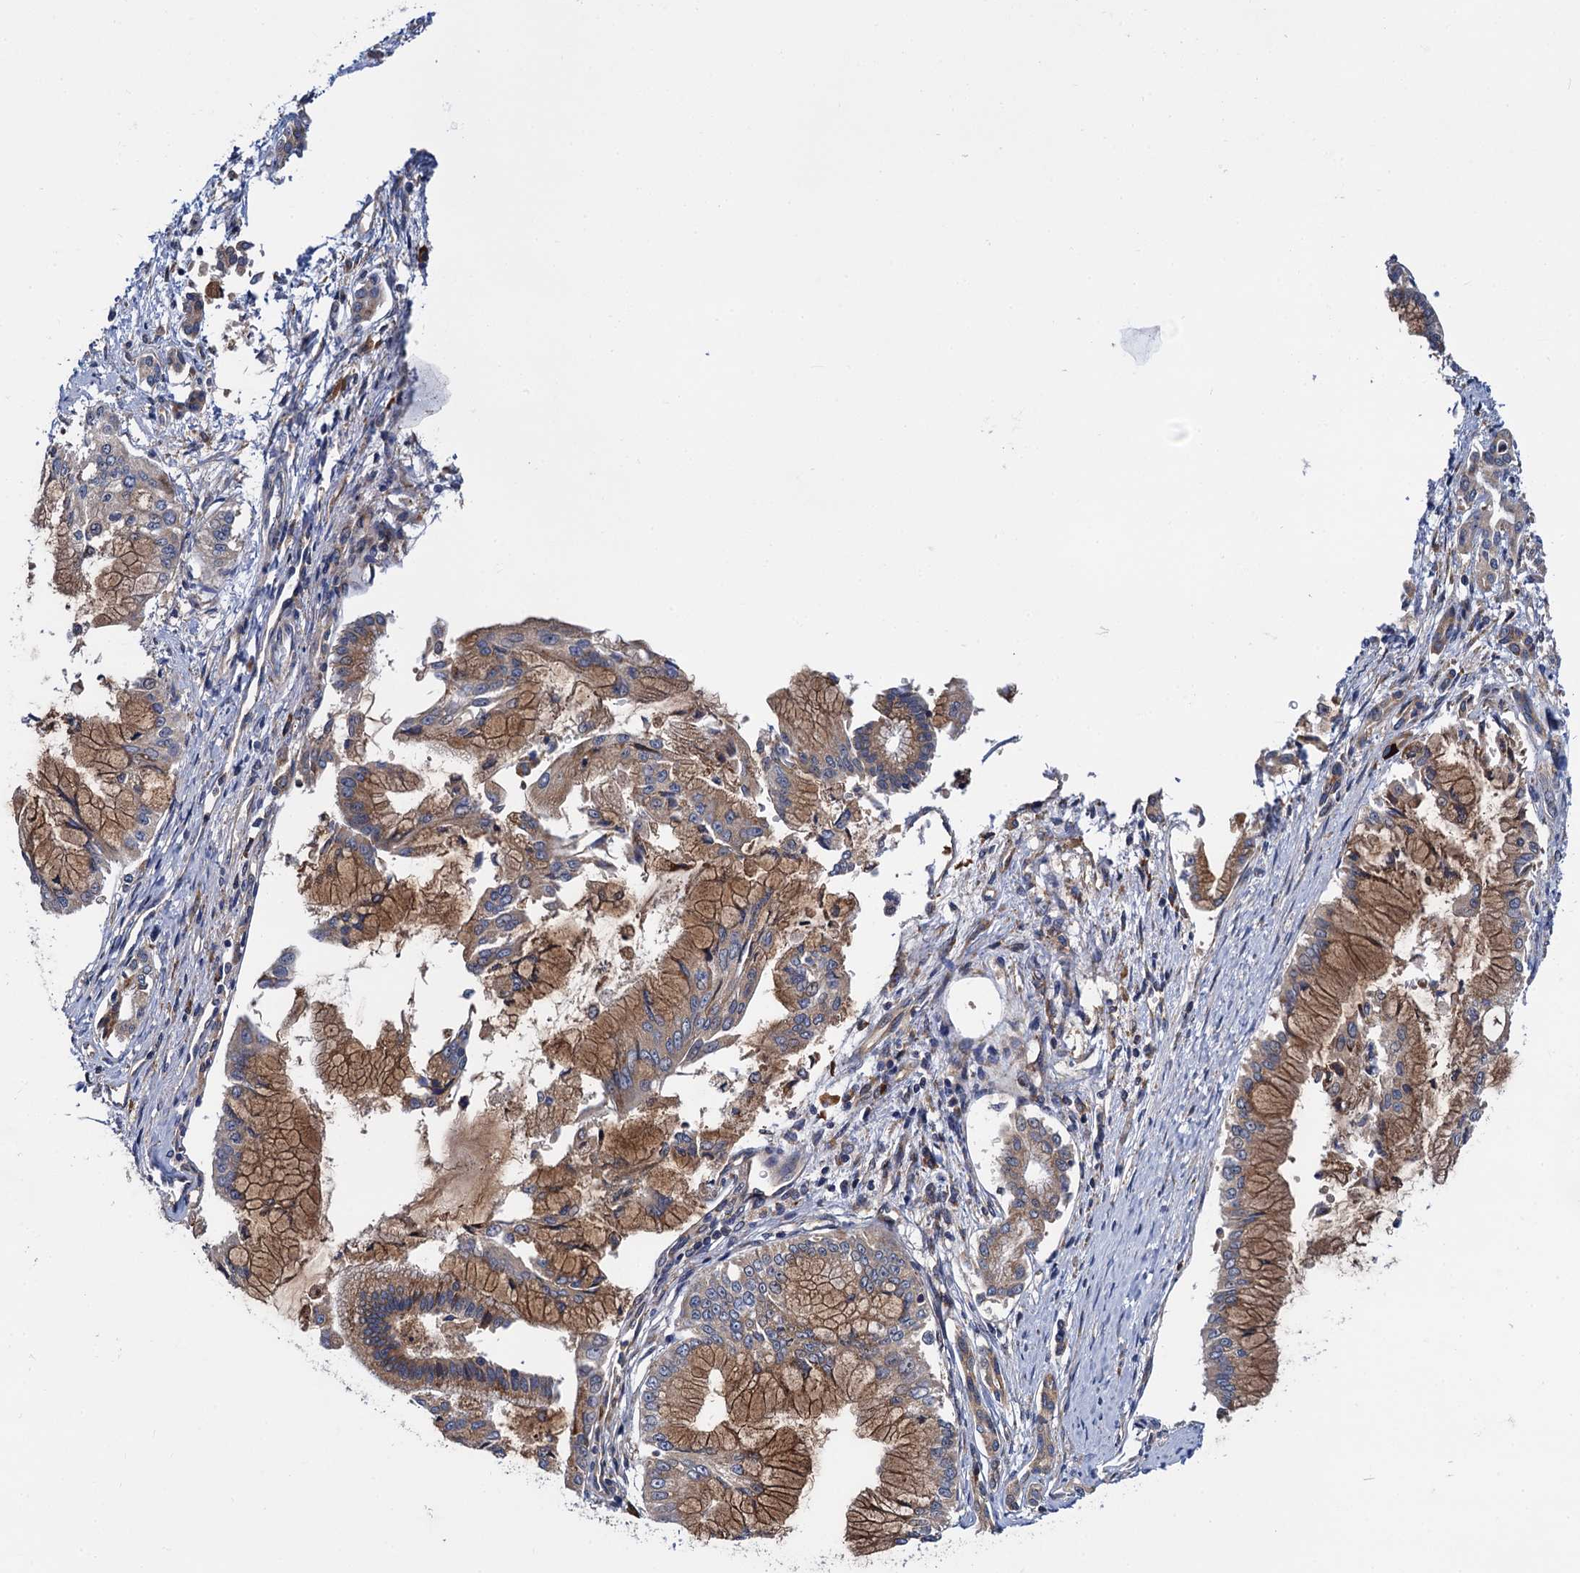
{"staining": {"intensity": "moderate", "quantity": ">75%", "location": "cytoplasmic/membranous"}, "tissue": "pancreatic cancer", "cell_type": "Tumor cells", "image_type": "cancer", "snomed": [{"axis": "morphology", "description": "Adenocarcinoma, NOS"}, {"axis": "topography", "description": "Pancreas"}], "caption": "The photomicrograph reveals immunohistochemical staining of pancreatic adenocarcinoma. There is moderate cytoplasmic/membranous positivity is appreciated in approximately >75% of tumor cells. (brown staining indicates protein expression, while blue staining denotes nuclei).", "gene": "PGLS", "patient": {"sex": "male", "age": 46}}